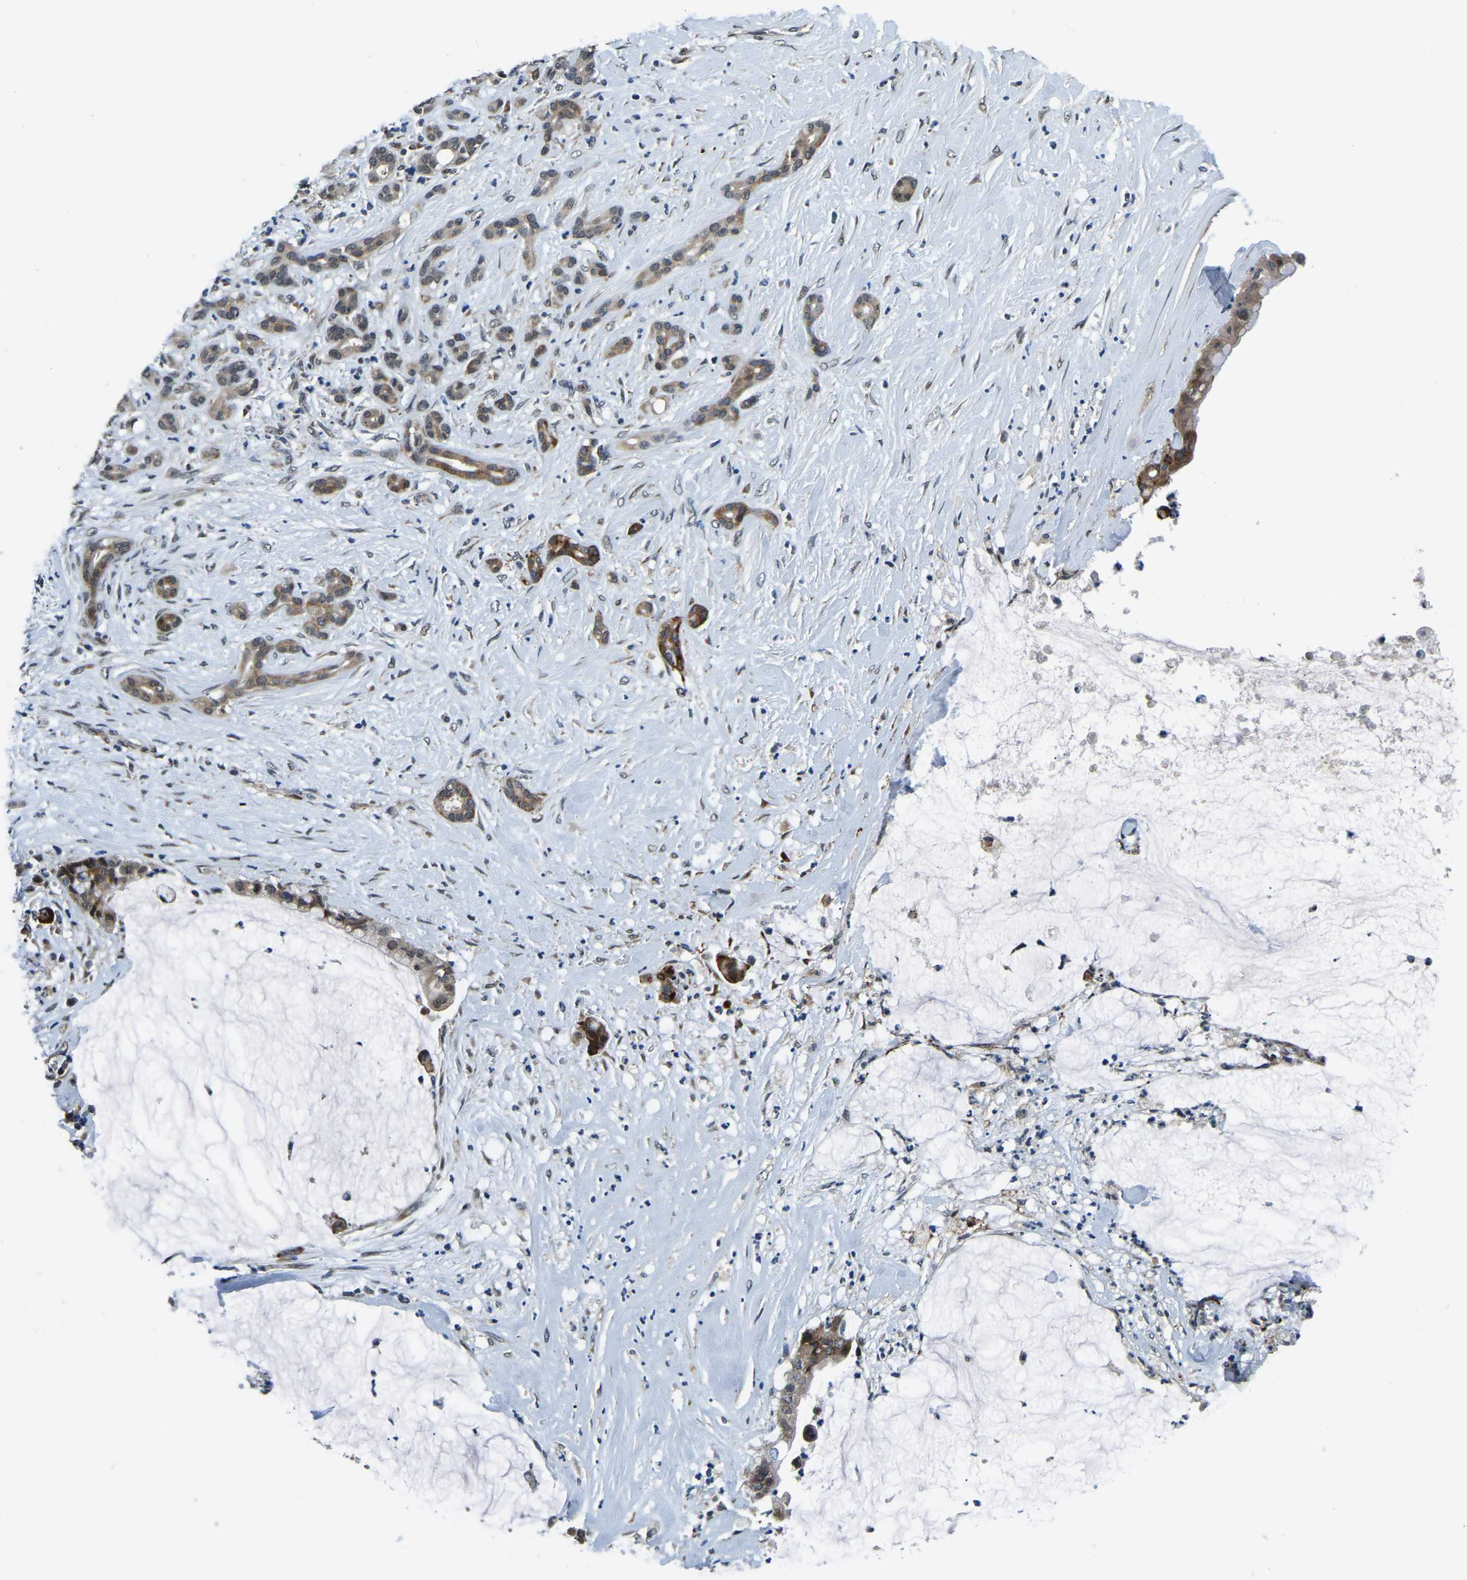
{"staining": {"intensity": "moderate", "quantity": ">75%", "location": "cytoplasmic/membranous"}, "tissue": "pancreatic cancer", "cell_type": "Tumor cells", "image_type": "cancer", "snomed": [{"axis": "morphology", "description": "Adenocarcinoma, NOS"}, {"axis": "topography", "description": "Pancreas"}], "caption": "This histopathology image reveals IHC staining of pancreatic cancer, with medium moderate cytoplasmic/membranous staining in about >75% of tumor cells.", "gene": "ING2", "patient": {"sex": "male", "age": 41}}